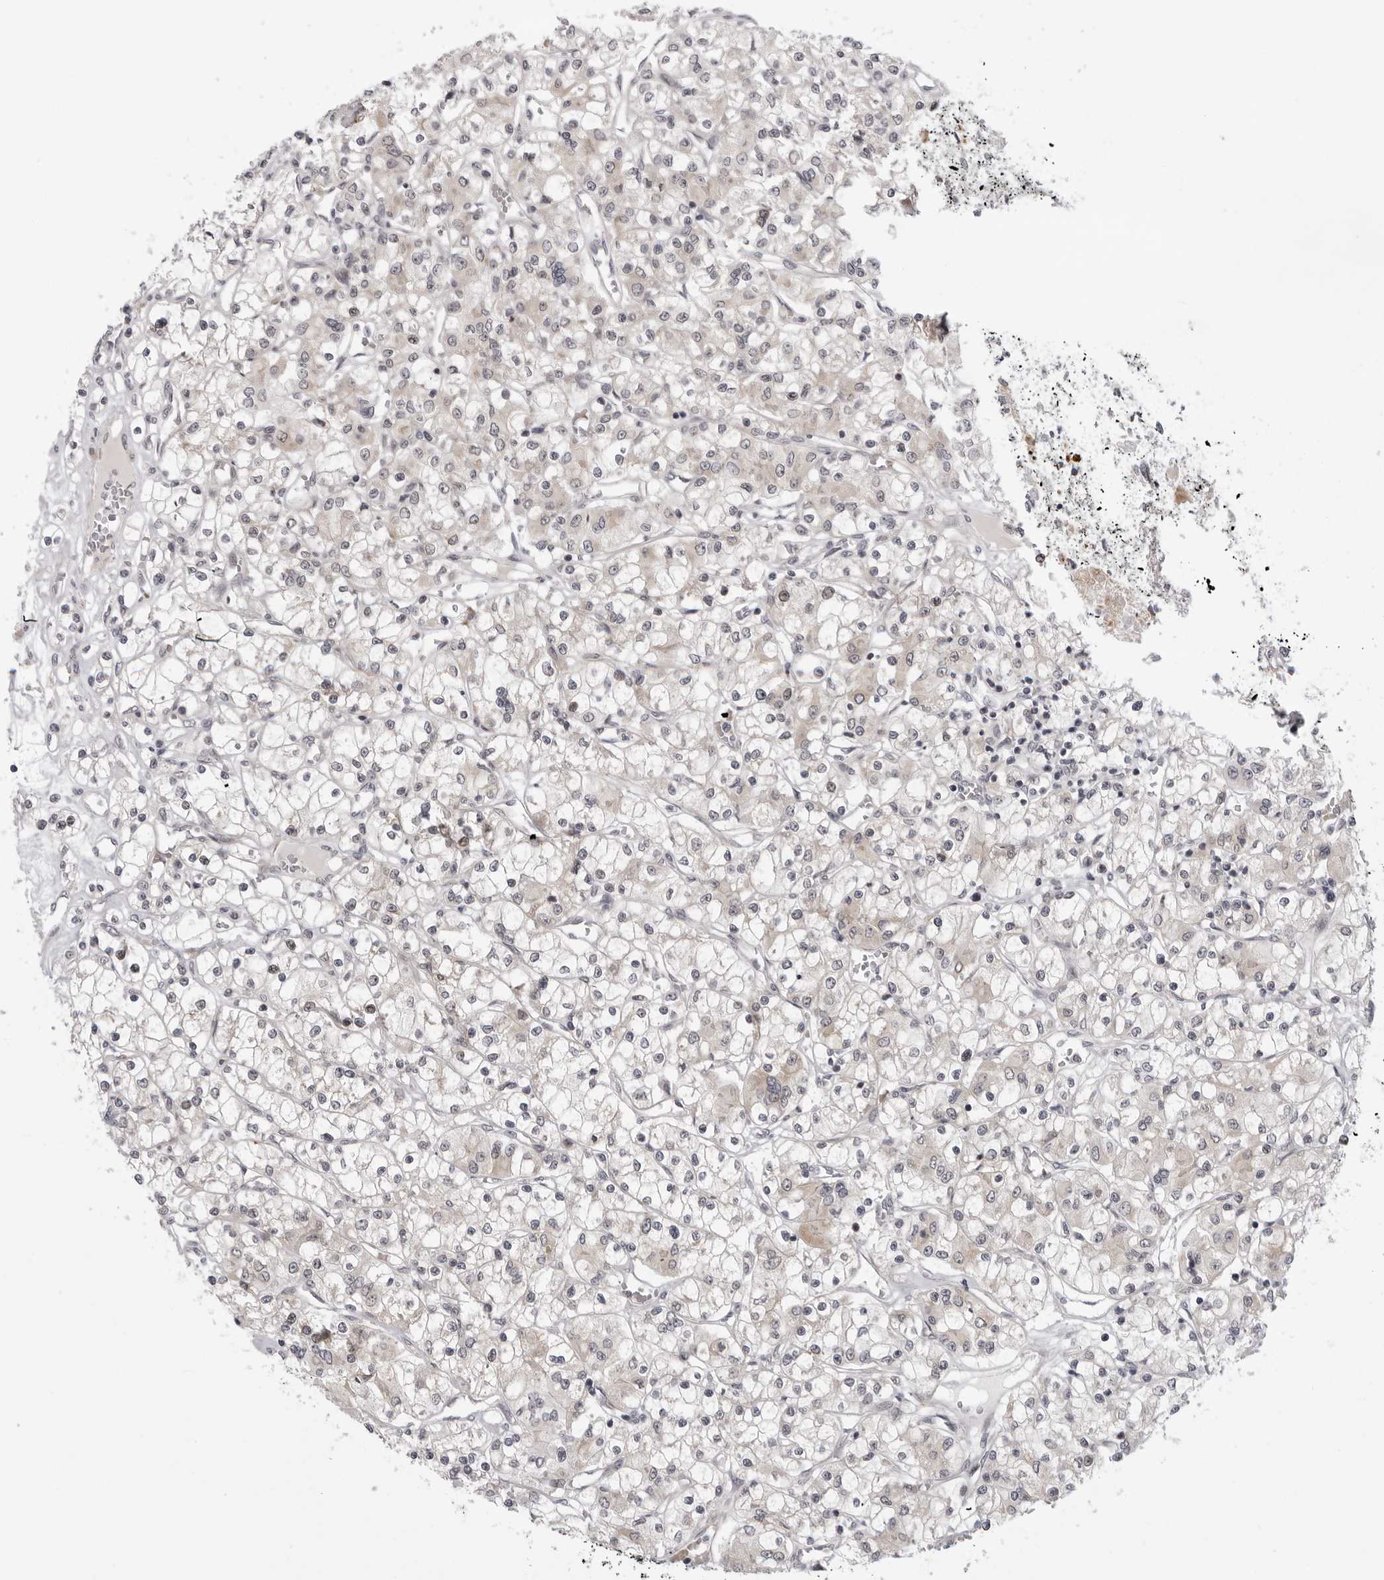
{"staining": {"intensity": "weak", "quantity": ">75%", "location": "nuclear"}, "tissue": "renal cancer", "cell_type": "Tumor cells", "image_type": "cancer", "snomed": [{"axis": "morphology", "description": "Adenocarcinoma, NOS"}, {"axis": "topography", "description": "Kidney"}], "caption": "Human renal adenocarcinoma stained with a protein marker reveals weak staining in tumor cells.", "gene": "ALPK2", "patient": {"sex": "female", "age": 59}}